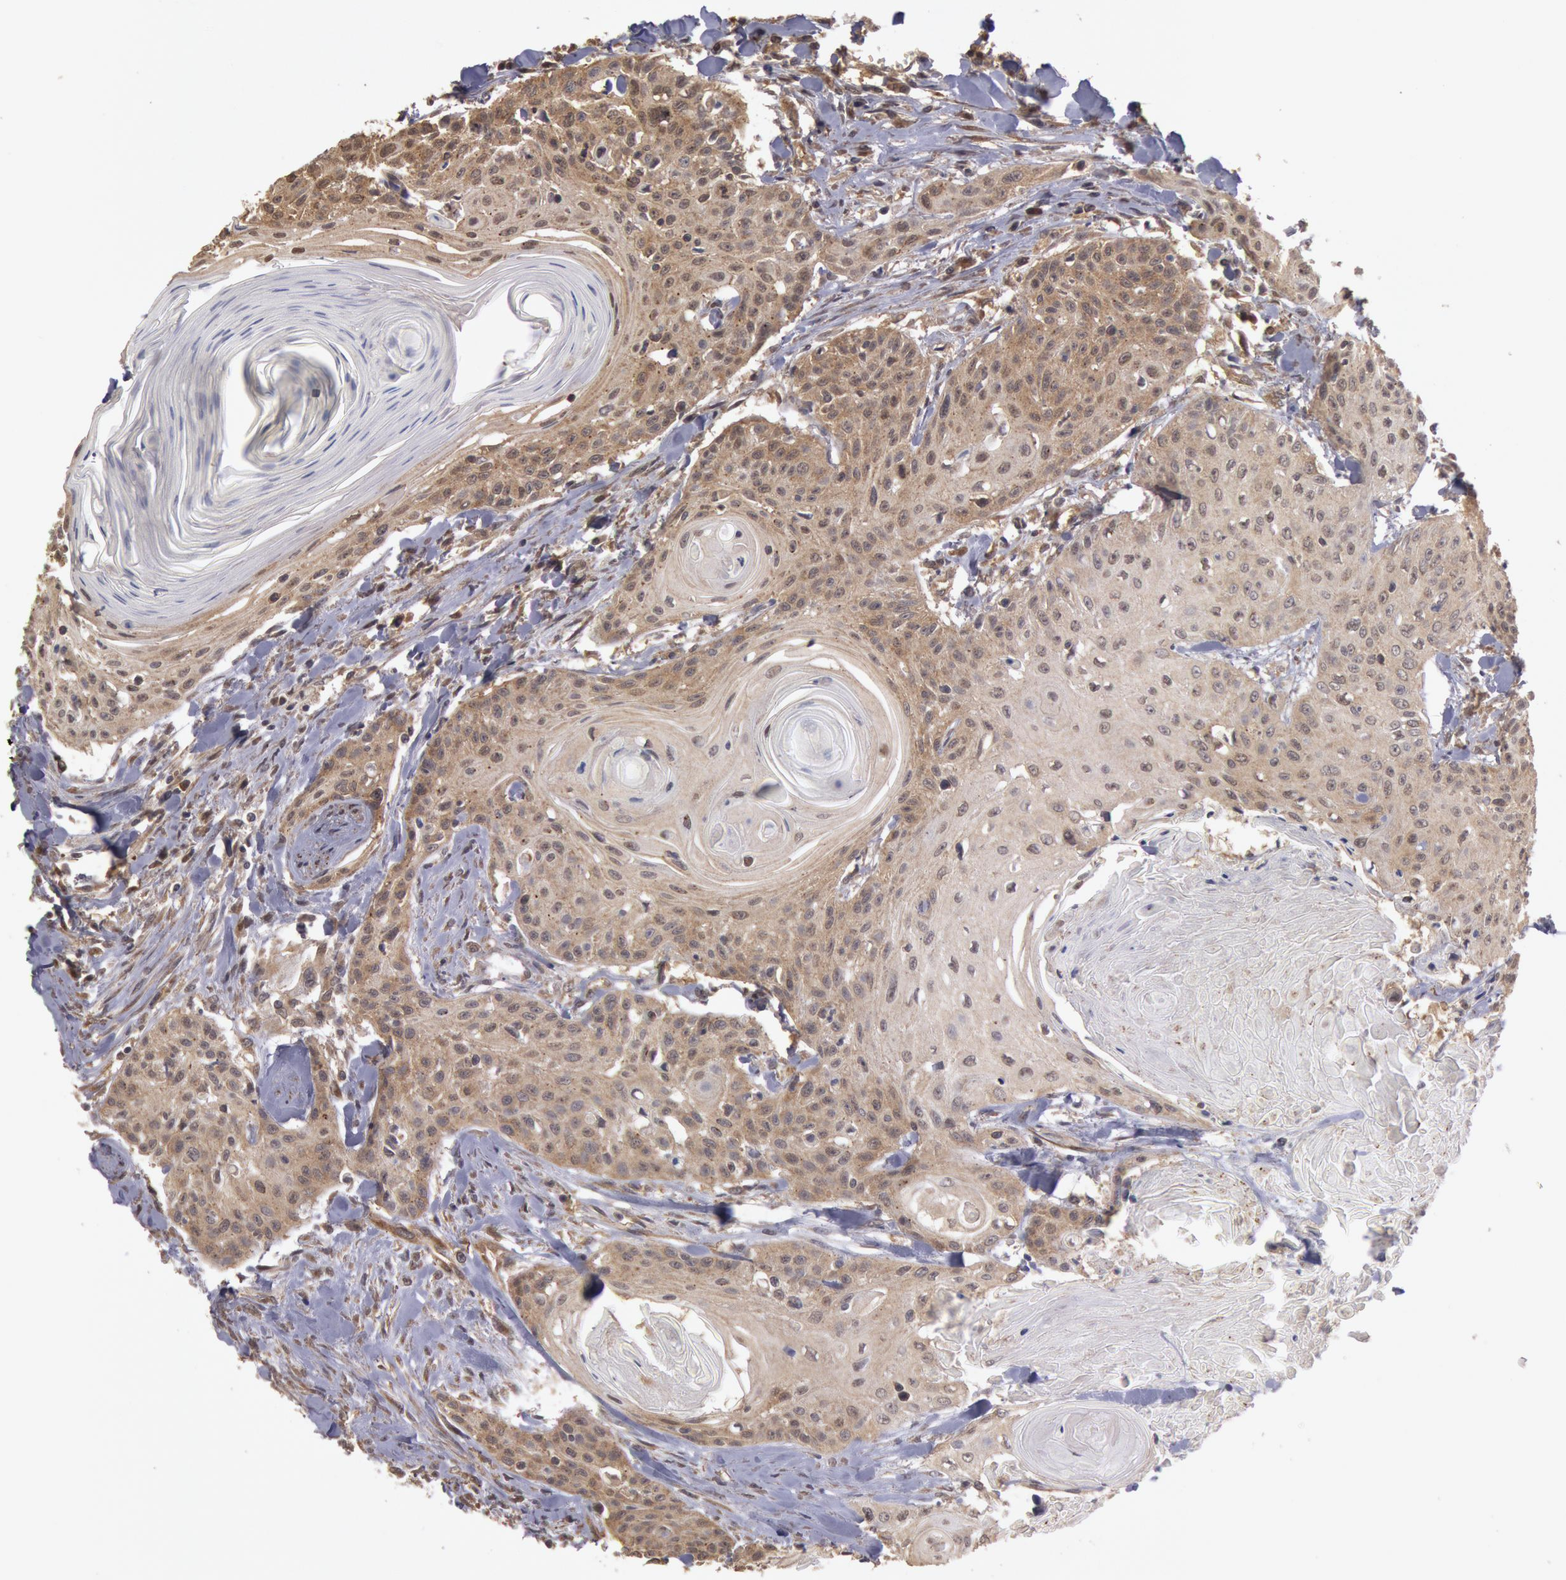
{"staining": {"intensity": "weak", "quantity": "25%-75%", "location": "cytoplasmic/membranous,nuclear"}, "tissue": "head and neck cancer", "cell_type": "Tumor cells", "image_type": "cancer", "snomed": [{"axis": "morphology", "description": "Squamous cell carcinoma, NOS"}, {"axis": "morphology", "description": "Squamous cell carcinoma, metastatic, NOS"}, {"axis": "topography", "description": "Lymph node"}, {"axis": "topography", "description": "Salivary gland"}, {"axis": "topography", "description": "Head-Neck"}], "caption": "Immunohistochemical staining of human head and neck cancer displays weak cytoplasmic/membranous and nuclear protein expression in about 25%-75% of tumor cells. Nuclei are stained in blue.", "gene": "USP14", "patient": {"sex": "female", "age": 74}}